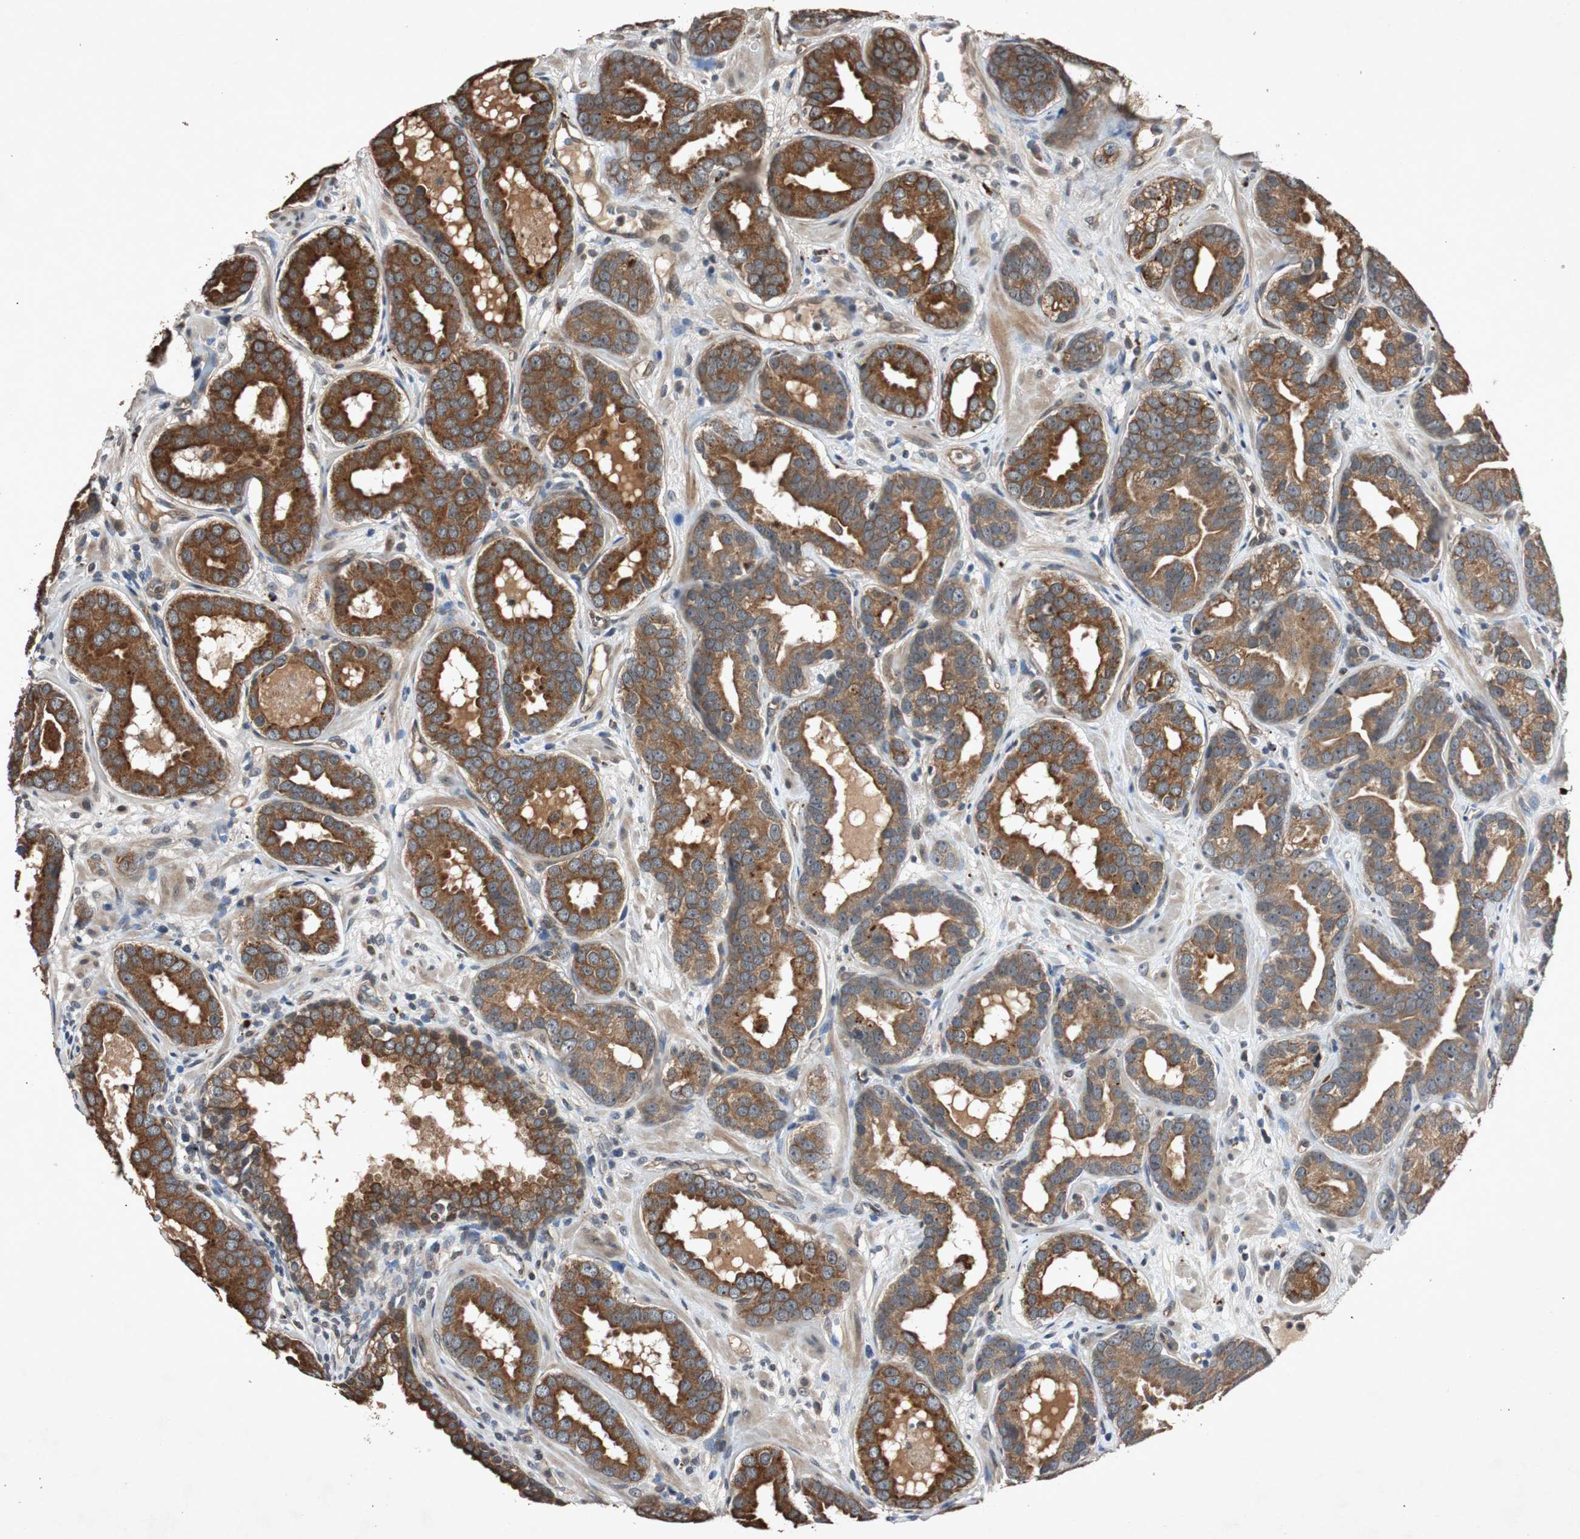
{"staining": {"intensity": "strong", "quantity": ">75%", "location": "cytoplasmic/membranous"}, "tissue": "prostate cancer", "cell_type": "Tumor cells", "image_type": "cancer", "snomed": [{"axis": "morphology", "description": "Adenocarcinoma, Low grade"}, {"axis": "topography", "description": "Prostate"}], "caption": "Immunohistochemical staining of prostate cancer (adenocarcinoma (low-grade)) shows strong cytoplasmic/membranous protein positivity in about >75% of tumor cells. (Stains: DAB (3,3'-diaminobenzidine) in brown, nuclei in blue, Microscopy: brightfield microscopy at high magnification).", "gene": "SLIT2", "patient": {"sex": "male", "age": 59}}